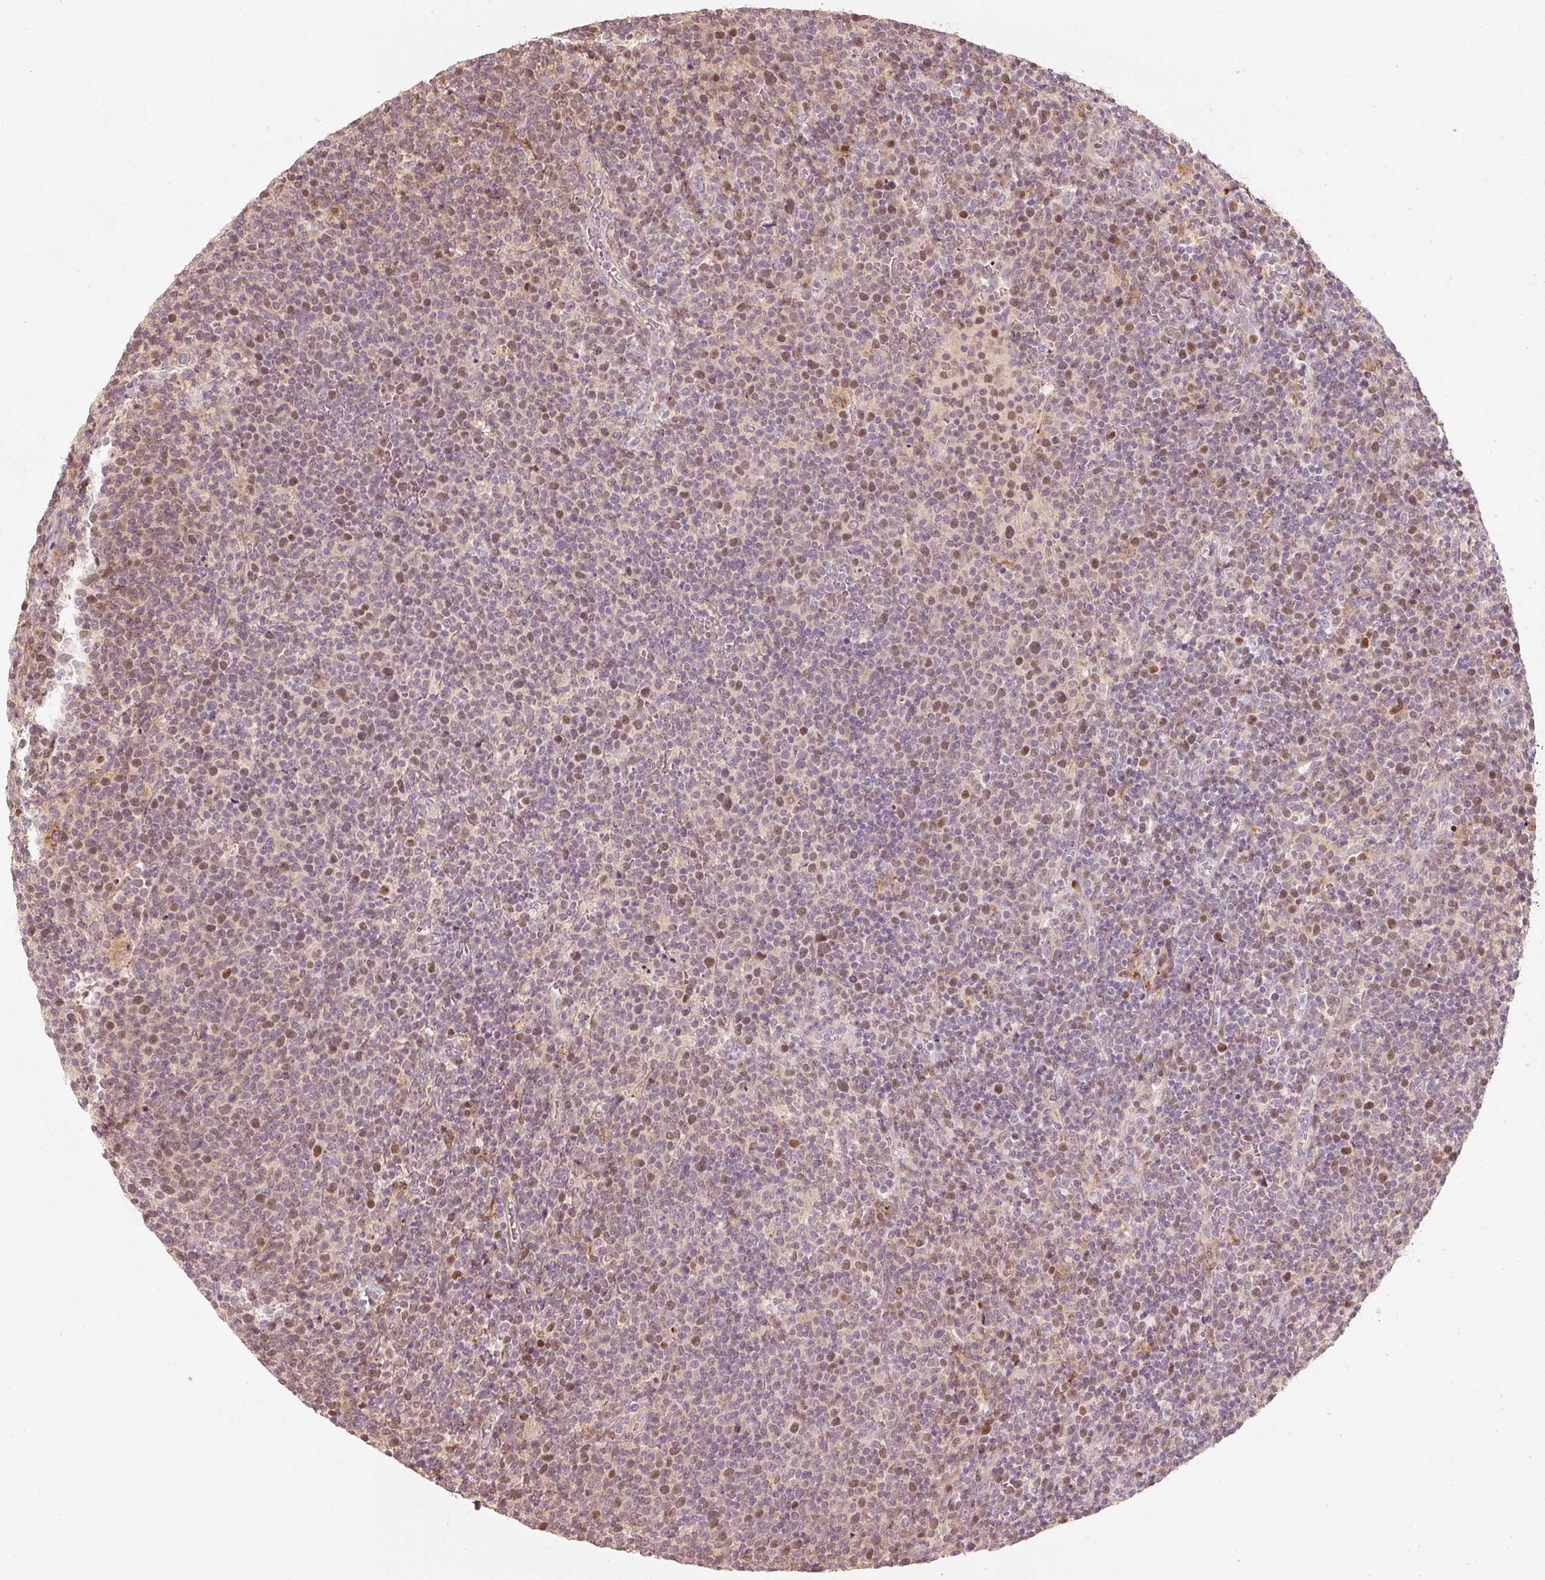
{"staining": {"intensity": "moderate", "quantity": "25%-75%", "location": "nuclear"}, "tissue": "lymphoma", "cell_type": "Tumor cells", "image_type": "cancer", "snomed": [{"axis": "morphology", "description": "Malignant lymphoma, non-Hodgkin's type, High grade"}, {"axis": "topography", "description": "Lymph node"}], "caption": "High-grade malignant lymphoma, non-Hodgkin's type was stained to show a protein in brown. There is medium levels of moderate nuclear staining in approximately 25%-75% of tumor cells.", "gene": "TREX2", "patient": {"sex": "male", "age": 61}}